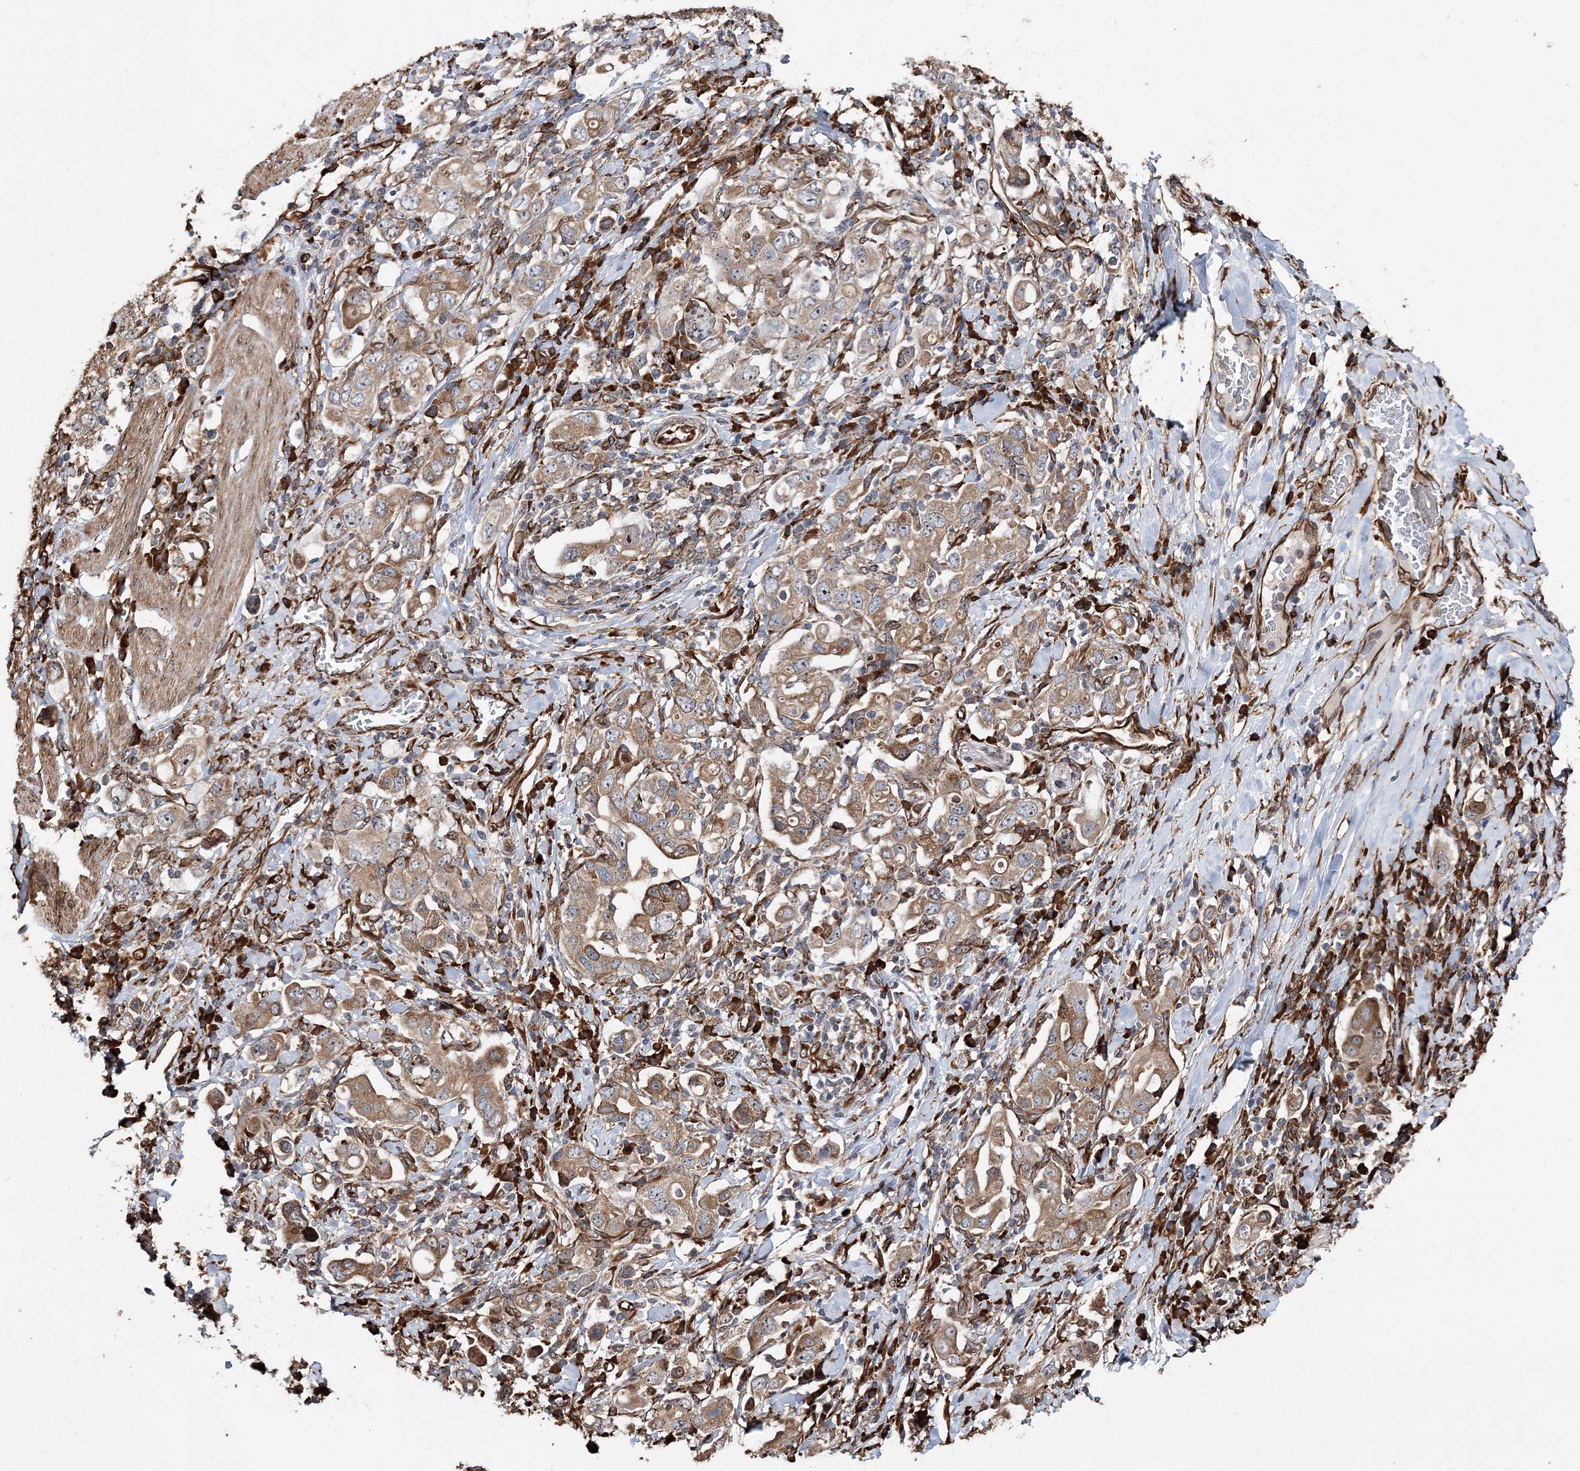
{"staining": {"intensity": "moderate", "quantity": "25%-75%", "location": "cytoplasmic/membranous"}, "tissue": "stomach cancer", "cell_type": "Tumor cells", "image_type": "cancer", "snomed": [{"axis": "morphology", "description": "Adenocarcinoma, NOS"}, {"axis": "topography", "description": "Stomach, upper"}], "caption": "Stomach adenocarcinoma tissue demonstrates moderate cytoplasmic/membranous expression in approximately 25%-75% of tumor cells, visualized by immunohistochemistry. Immunohistochemistry stains the protein of interest in brown and the nuclei are stained blue.", "gene": "SCRN3", "patient": {"sex": "male", "age": 62}}